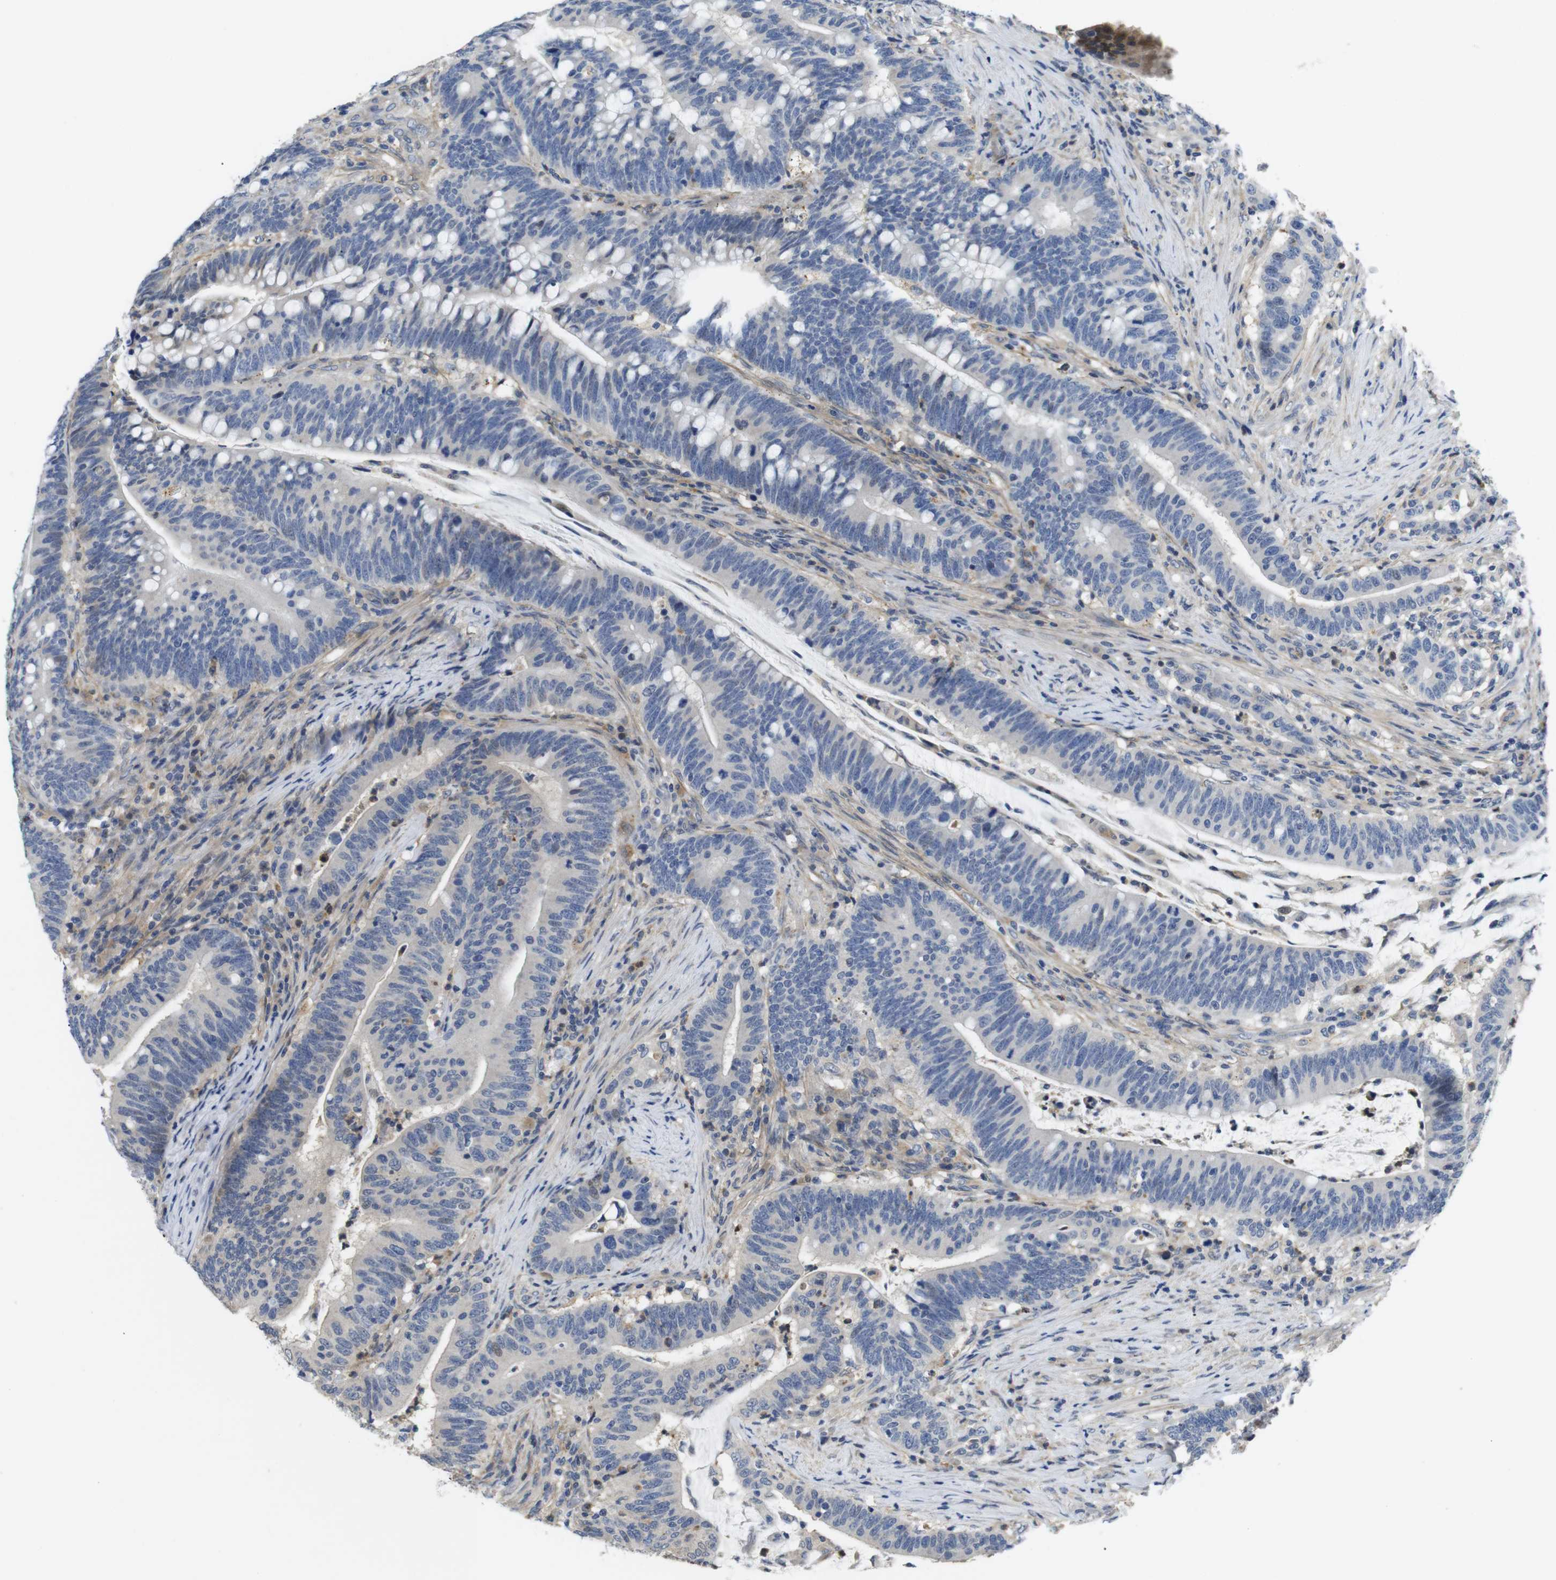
{"staining": {"intensity": "negative", "quantity": "none", "location": "none"}, "tissue": "colorectal cancer", "cell_type": "Tumor cells", "image_type": "cancer", "snomed": [{"axis": "morphology", "description": "Normal tissue, NOS"}, {"axis": "morphology", "description": "Adenocarcinoma, NOS"}, {"axis": "topography", "description": "Colon"}], "caption": "This is an immunohistochemistry (IHC) micrograph of human colorectal adenocarcinoma. There is no expression in tumor cells.", "gene": "FNTA", "patient": {"sex": "female", "age": 66}}